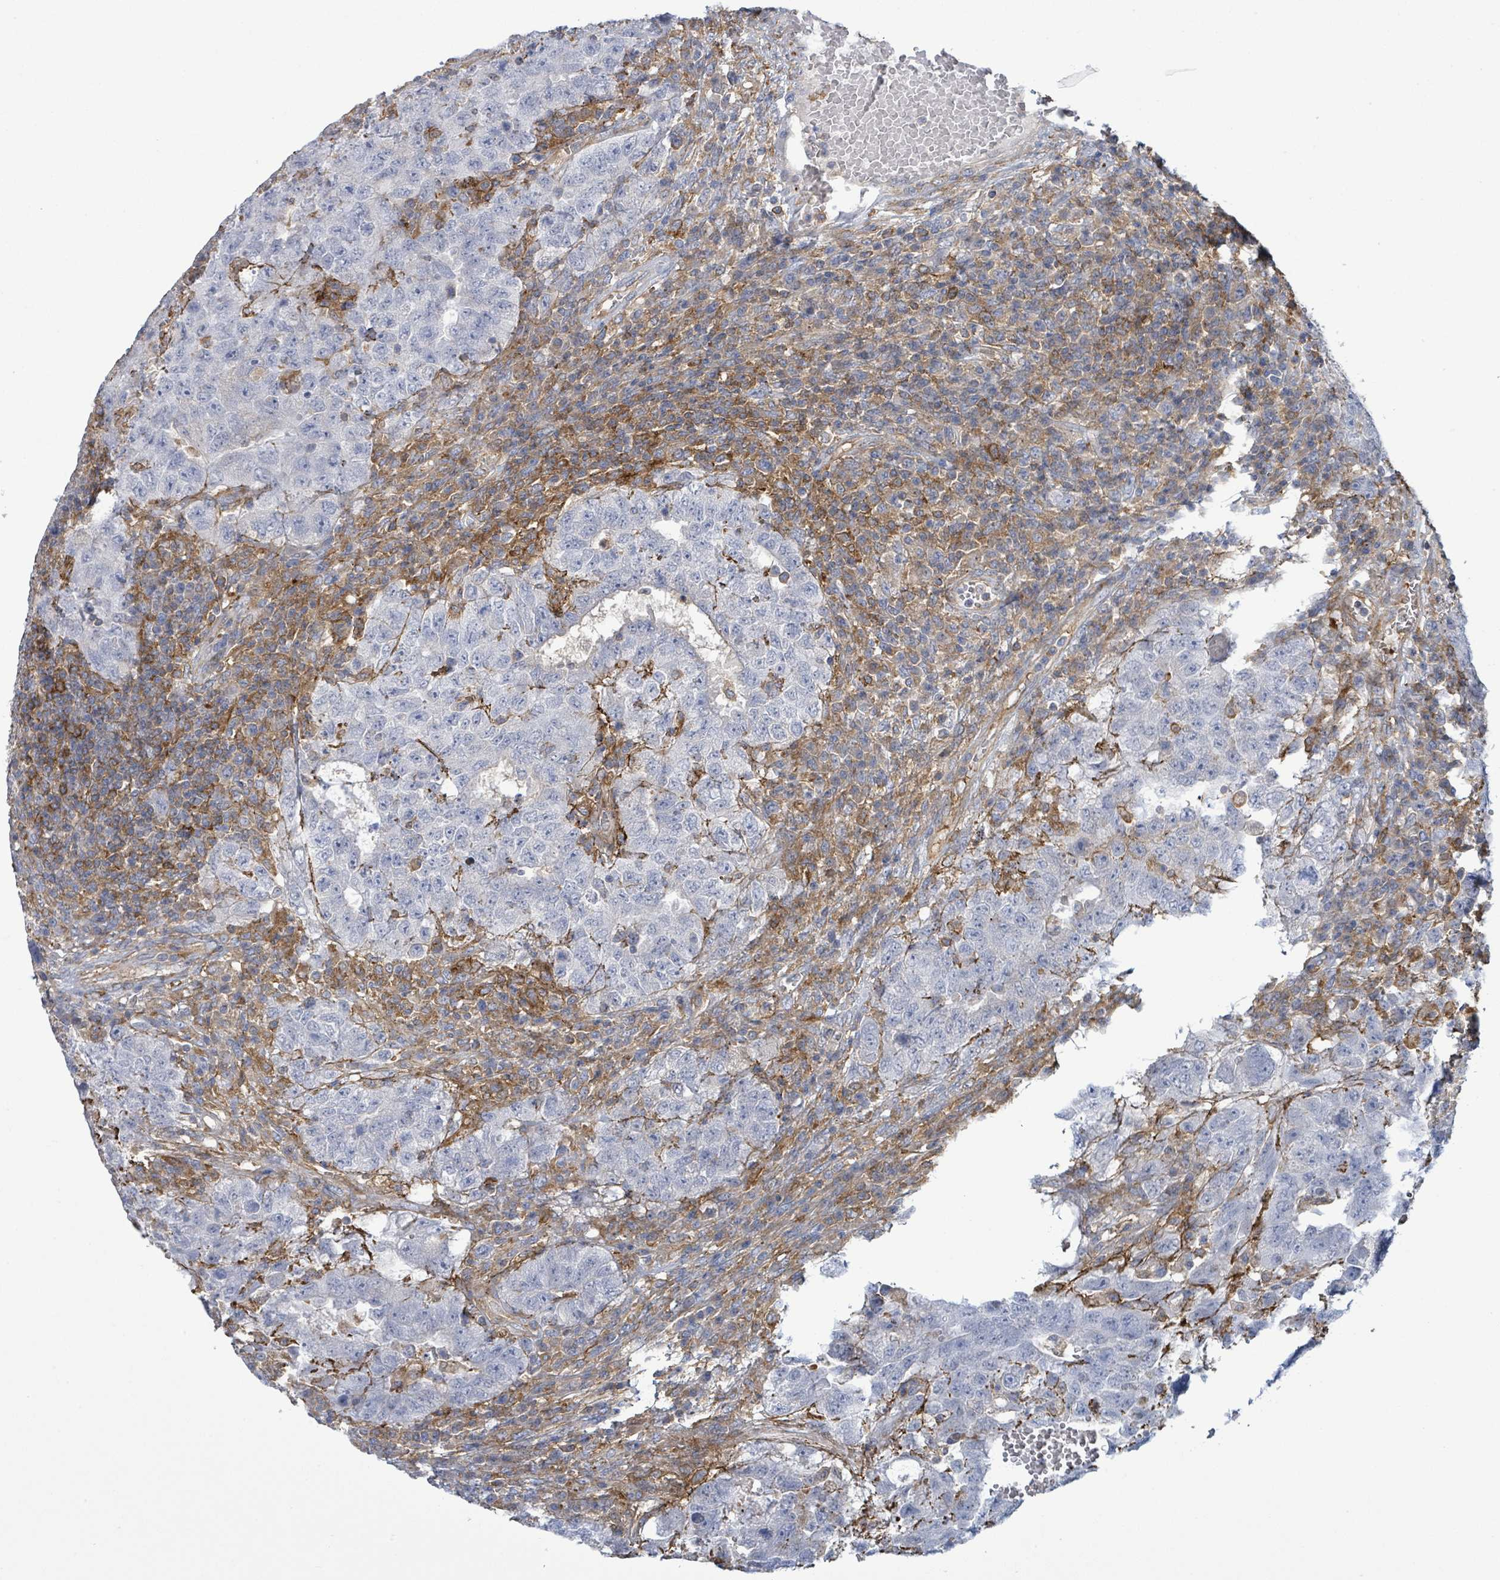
{"staining": {"intensity": "negative", "quantity": "none", "location": "none"}, "tissue": "testis cancer", "cell_type": "Tumor cells", "image_type": "cancer", "snomed": [{"axis": "morphology", "description": "Carcinoma, Embryonal, NOS"}, {"axis": "topography", "description": "Testis"}], "caption": "High power microscopy histopathology image of an immunohistochemistry histopathology image of testis embryonal carcinoma, revealing no significant staining in tumor cells.", "gene": "EGFL7", "patient": {"sex": "male", "age": 26}}